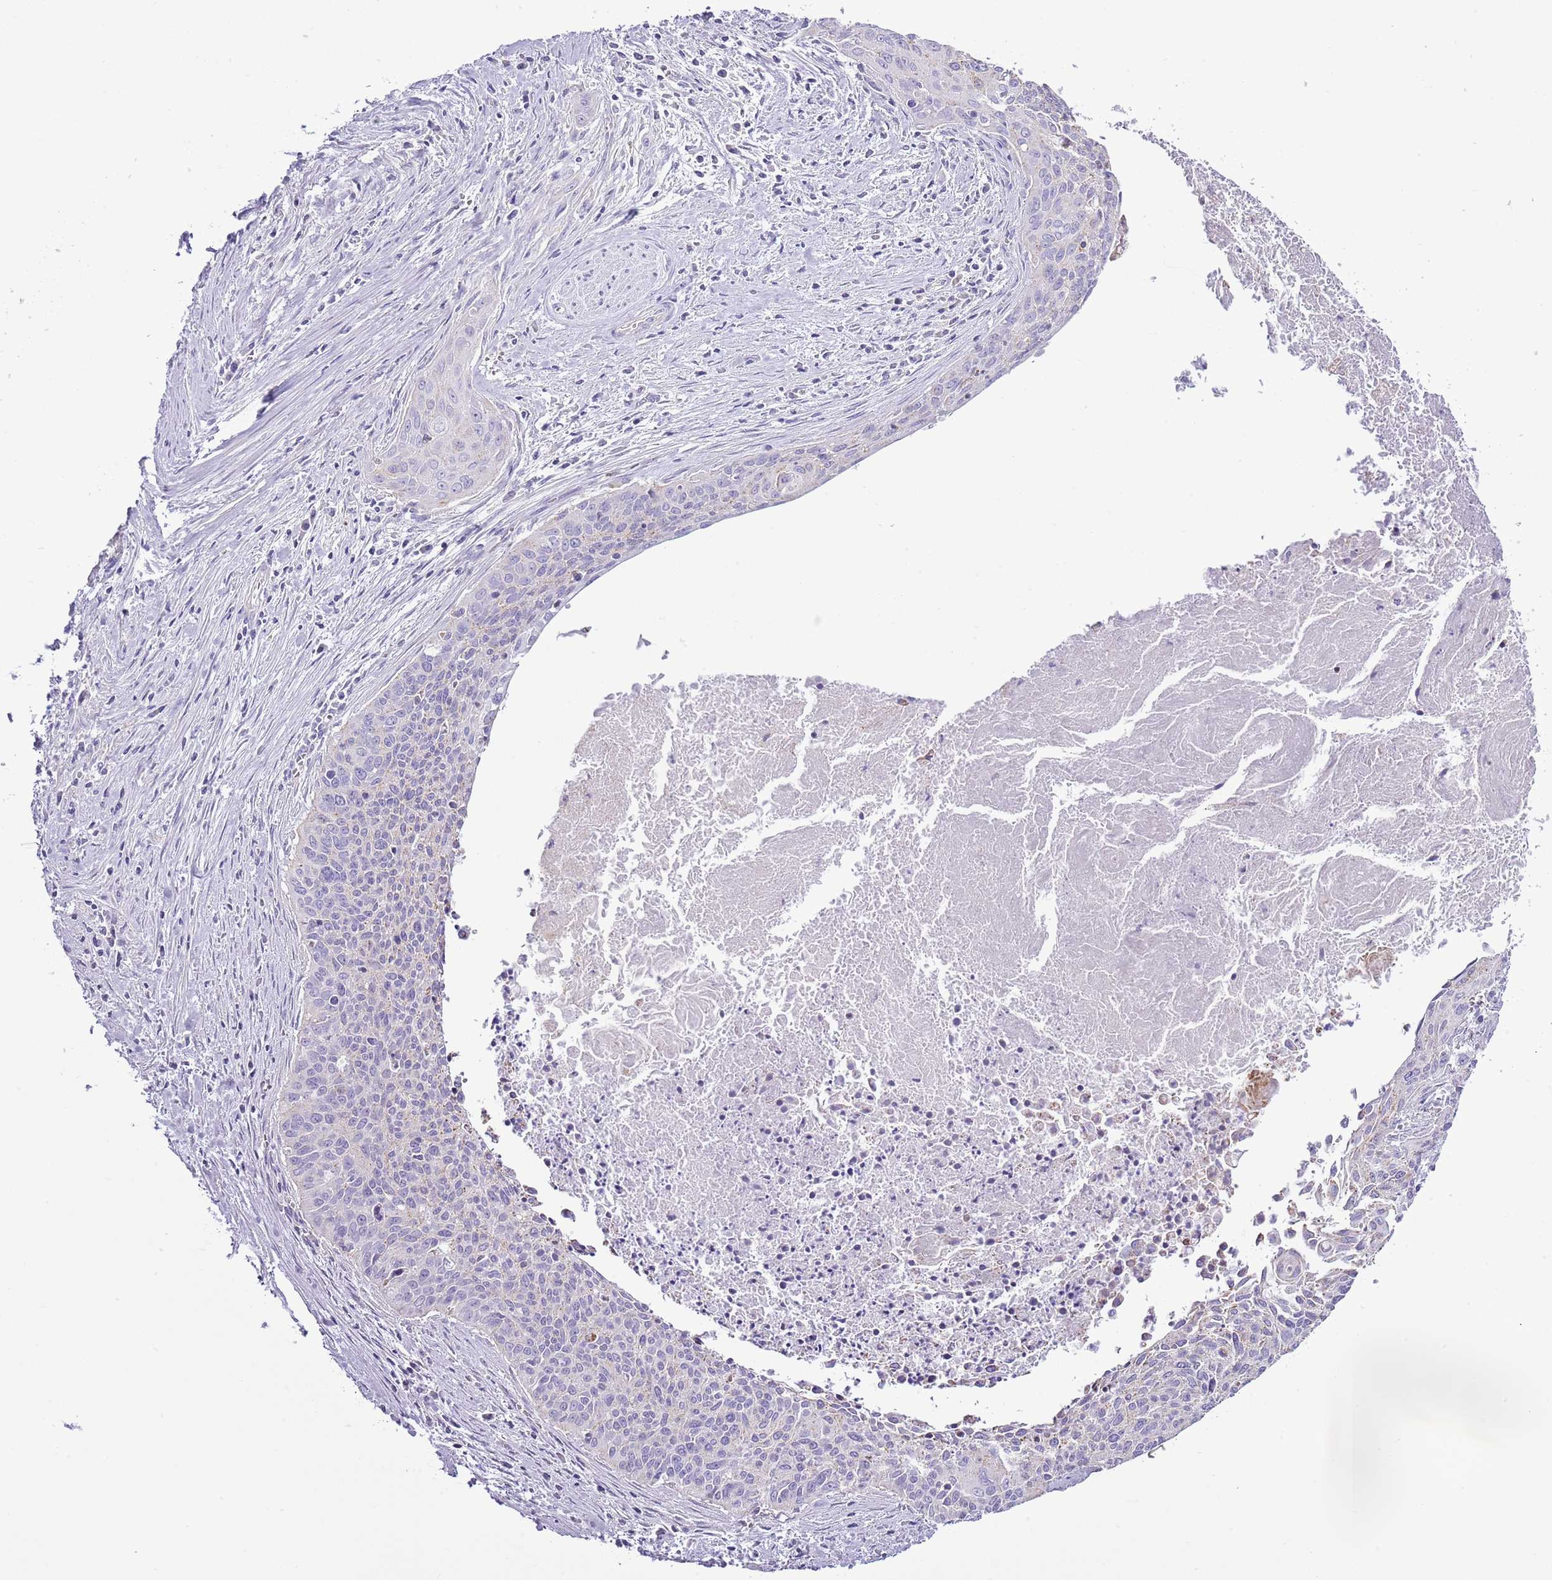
{"staining": {"intensity": "negative", "quantity": "none", "location": "none"}, "tissue": "cervical cancer", "cell_type": "Tumor cells", "image_type": "cancer", "snomed": [{"axis": "morphology", "description": "Squamous cell carcinoma, NOS"}, {"axis": "topography", "description": "Cervix"}], "caption": "Cervical cancer was stained to show a protein in brown. There is no significant positivity in tumor cells.", "gene": "SLC23A1", "patient": {"sex": "female", "age": 55}}